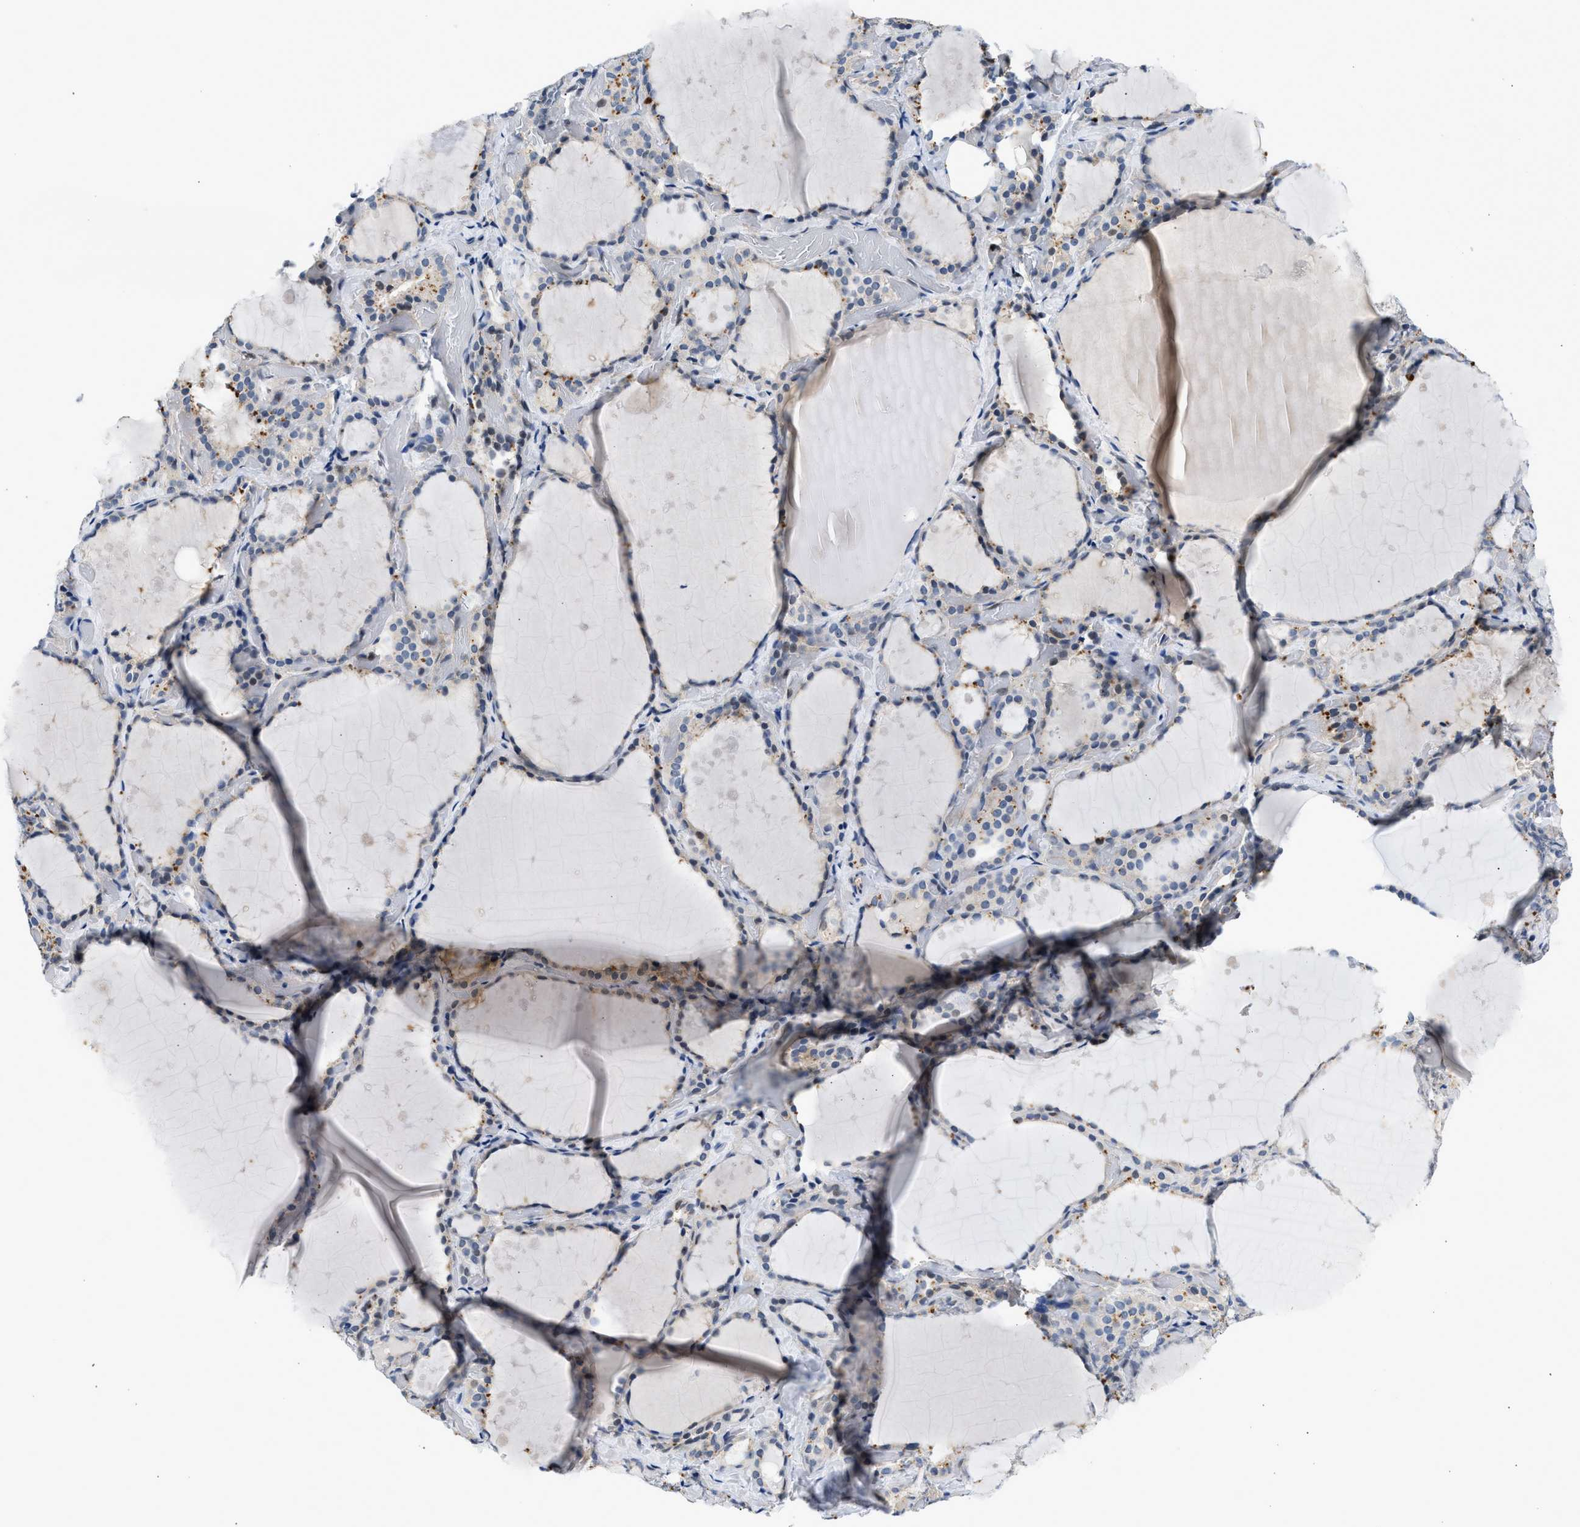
{"staining": {"intensity": "moderate", "quantity": "<25%", "location": "cytoplasmic/membranous"}, "tissue": "thyroid gland", "cell_type": "Glandular cells", "image_type": "normal", "snomed": [{"axis": "morphology", "description": "Normal tissue, NOS"}, {"axis": "topography", "description": "Thyroid gland"}], "caption": "IHC of unremarkable human thyroid gland shows low levels of moderate cytoplasmic/membranous positivity in approximately <25% of glandular cells.", "gene": "OLIG3", "patient": {"sex": "female", "age": 44}}